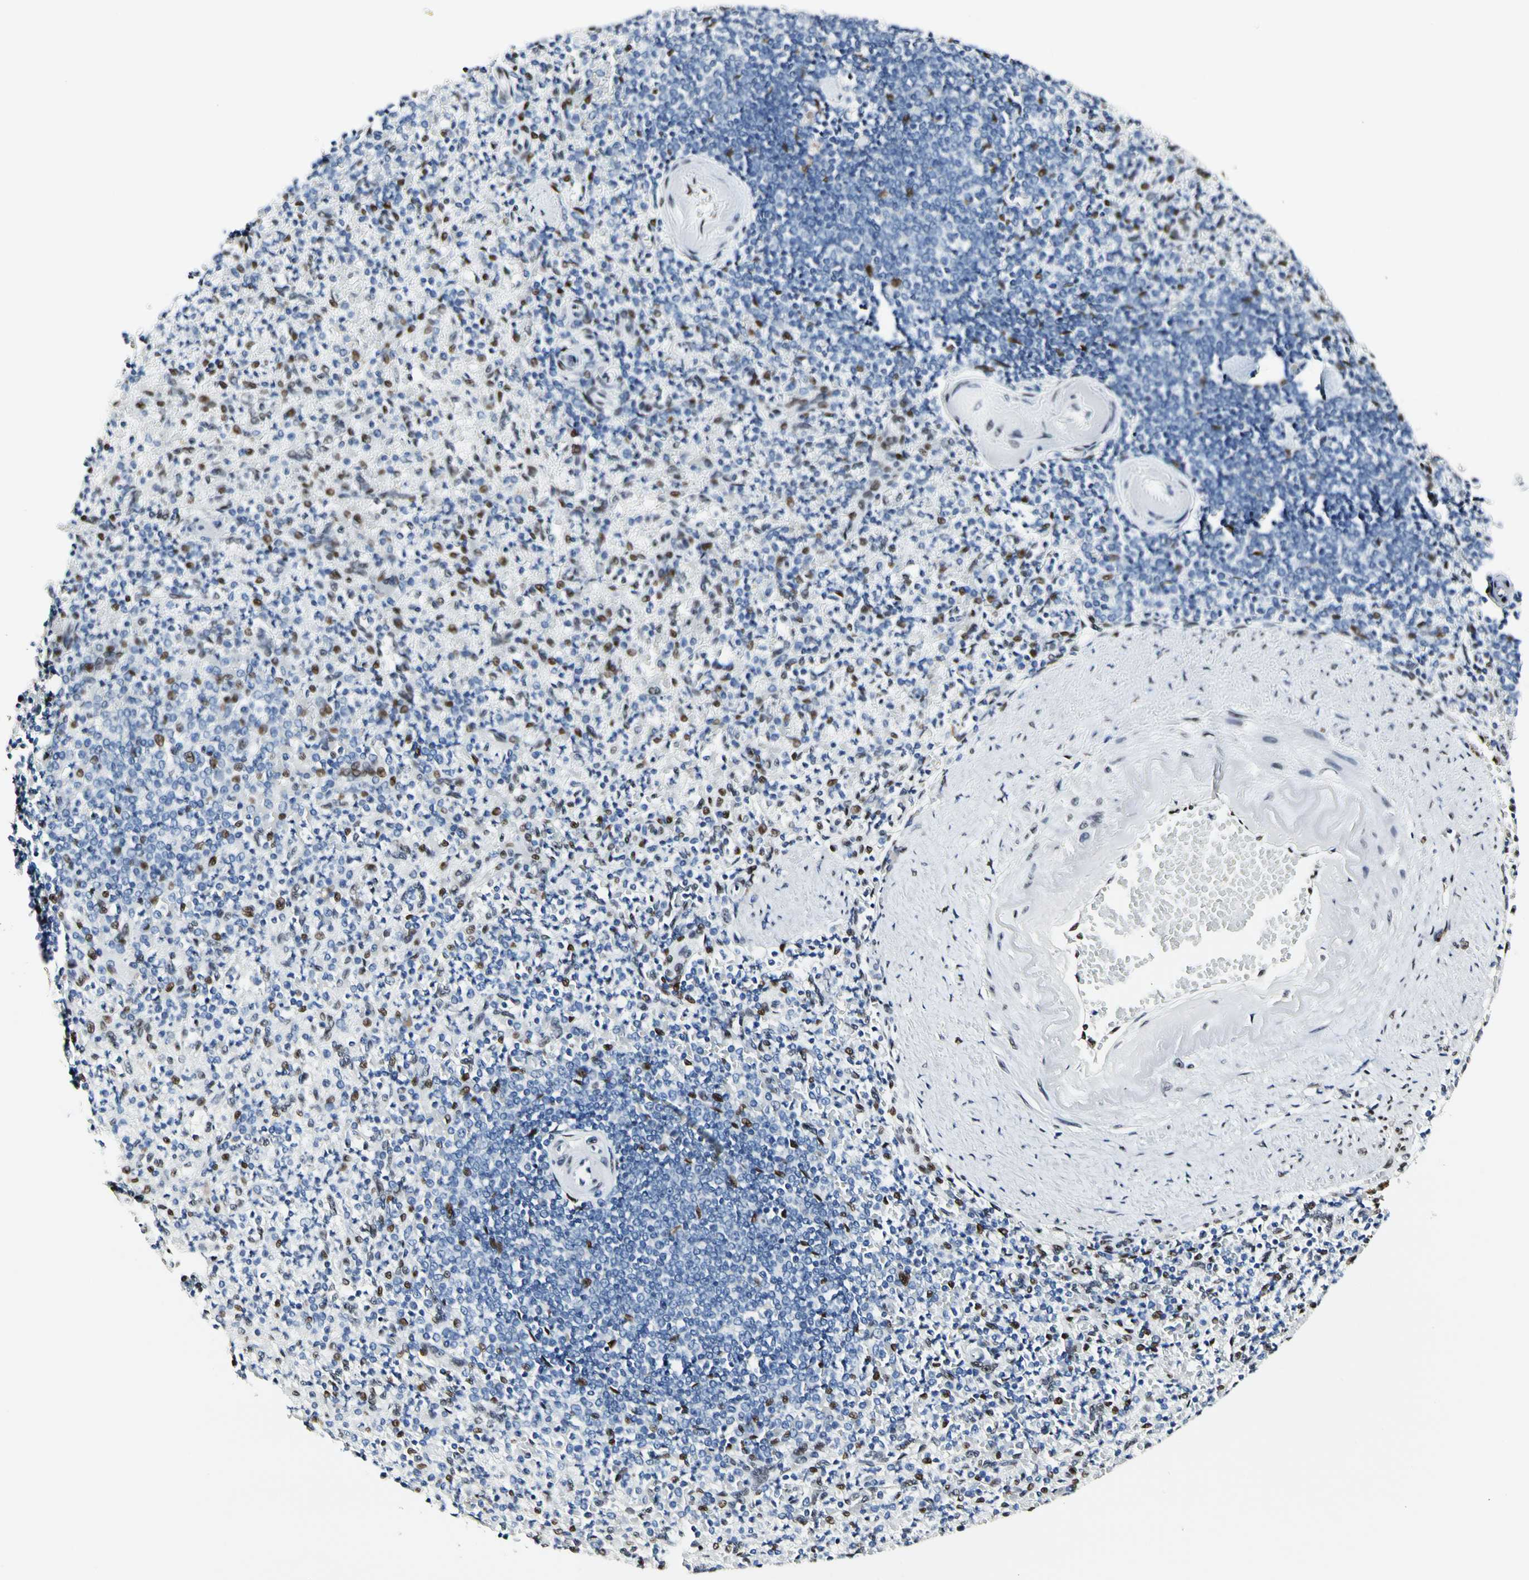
{"staining": {"intensity": "moderate", "quantity": "<25%", "location": "nuclear"}, "tissue": "spleen", "cell_type": "Cells in red pulp", "image_type": "normal", "snomed": [{"axis": "morphology", "description": "Normal tissue, NOS"}, {"axis": "topography", "description": "Spleen"}], "caption": "Protein analysis of benign spleen exhibits moderate nuclear positivity in approximately <25% of cells in red pulp.", "gene": "NFIA", "patient": {"sex": "female", "age": 74}}